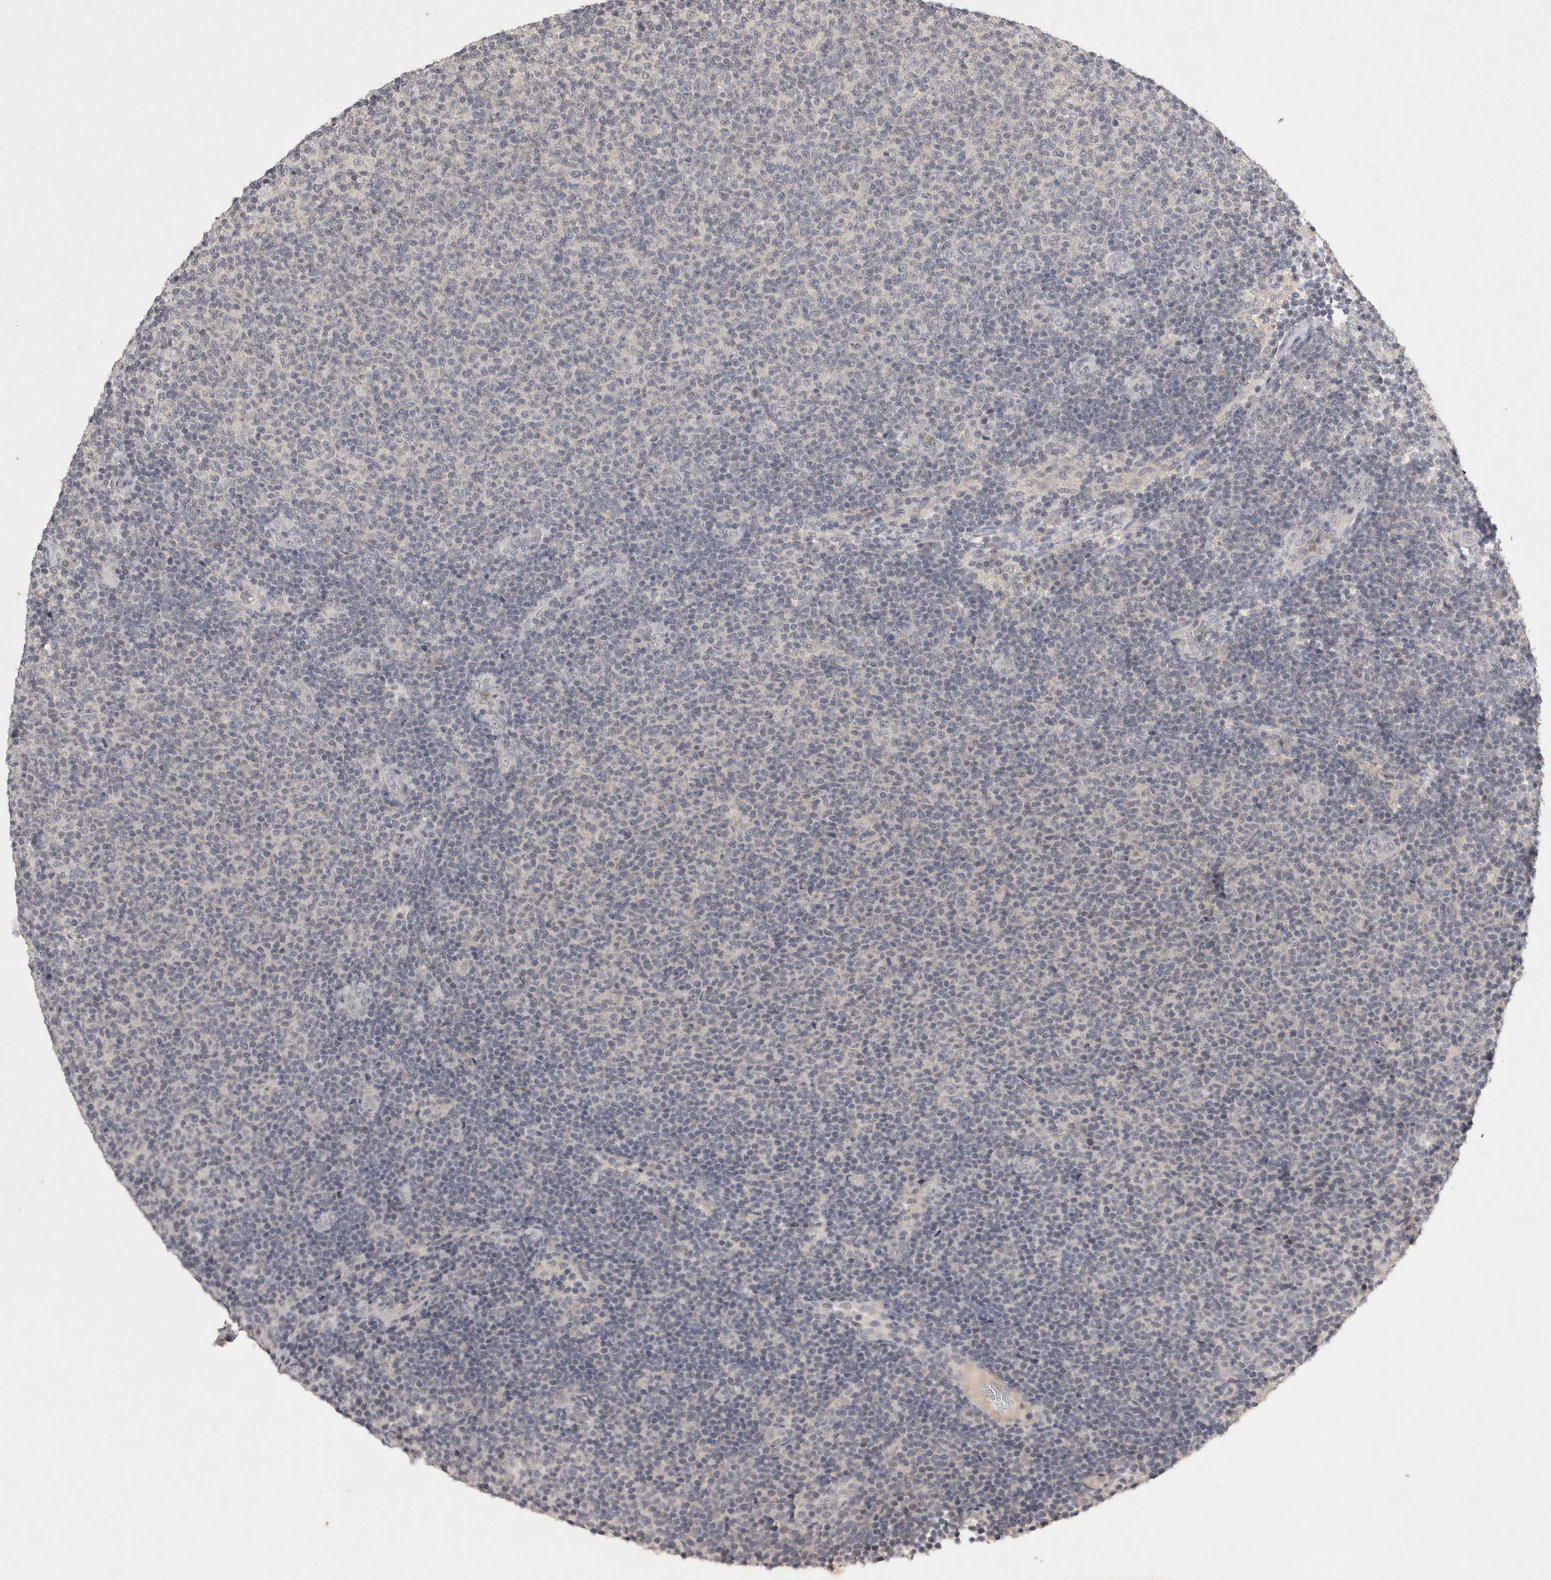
{"staining": {"intensity": "negative", "quantity": "none", "location": "none"}, "tissue": "lymphoma", "cell_type": "Tumor cells", "image_type": "cancer", "snomed": [{"axis": "morphology", "description": "Malignant lymphoma, non-Hodgkin's type, Low grade"}, {"axis": "topography", "description": "Lymph node"}], "caption": "IHC micrograph of neoplastic tissue: human malignant lymphoma, non-Hodgkin's type (low-grade) stained with DAB exhibits no significant protein expression in tumor cells.", "gene": "APLNR", "patient": {"sex": "male", "age": 66}}